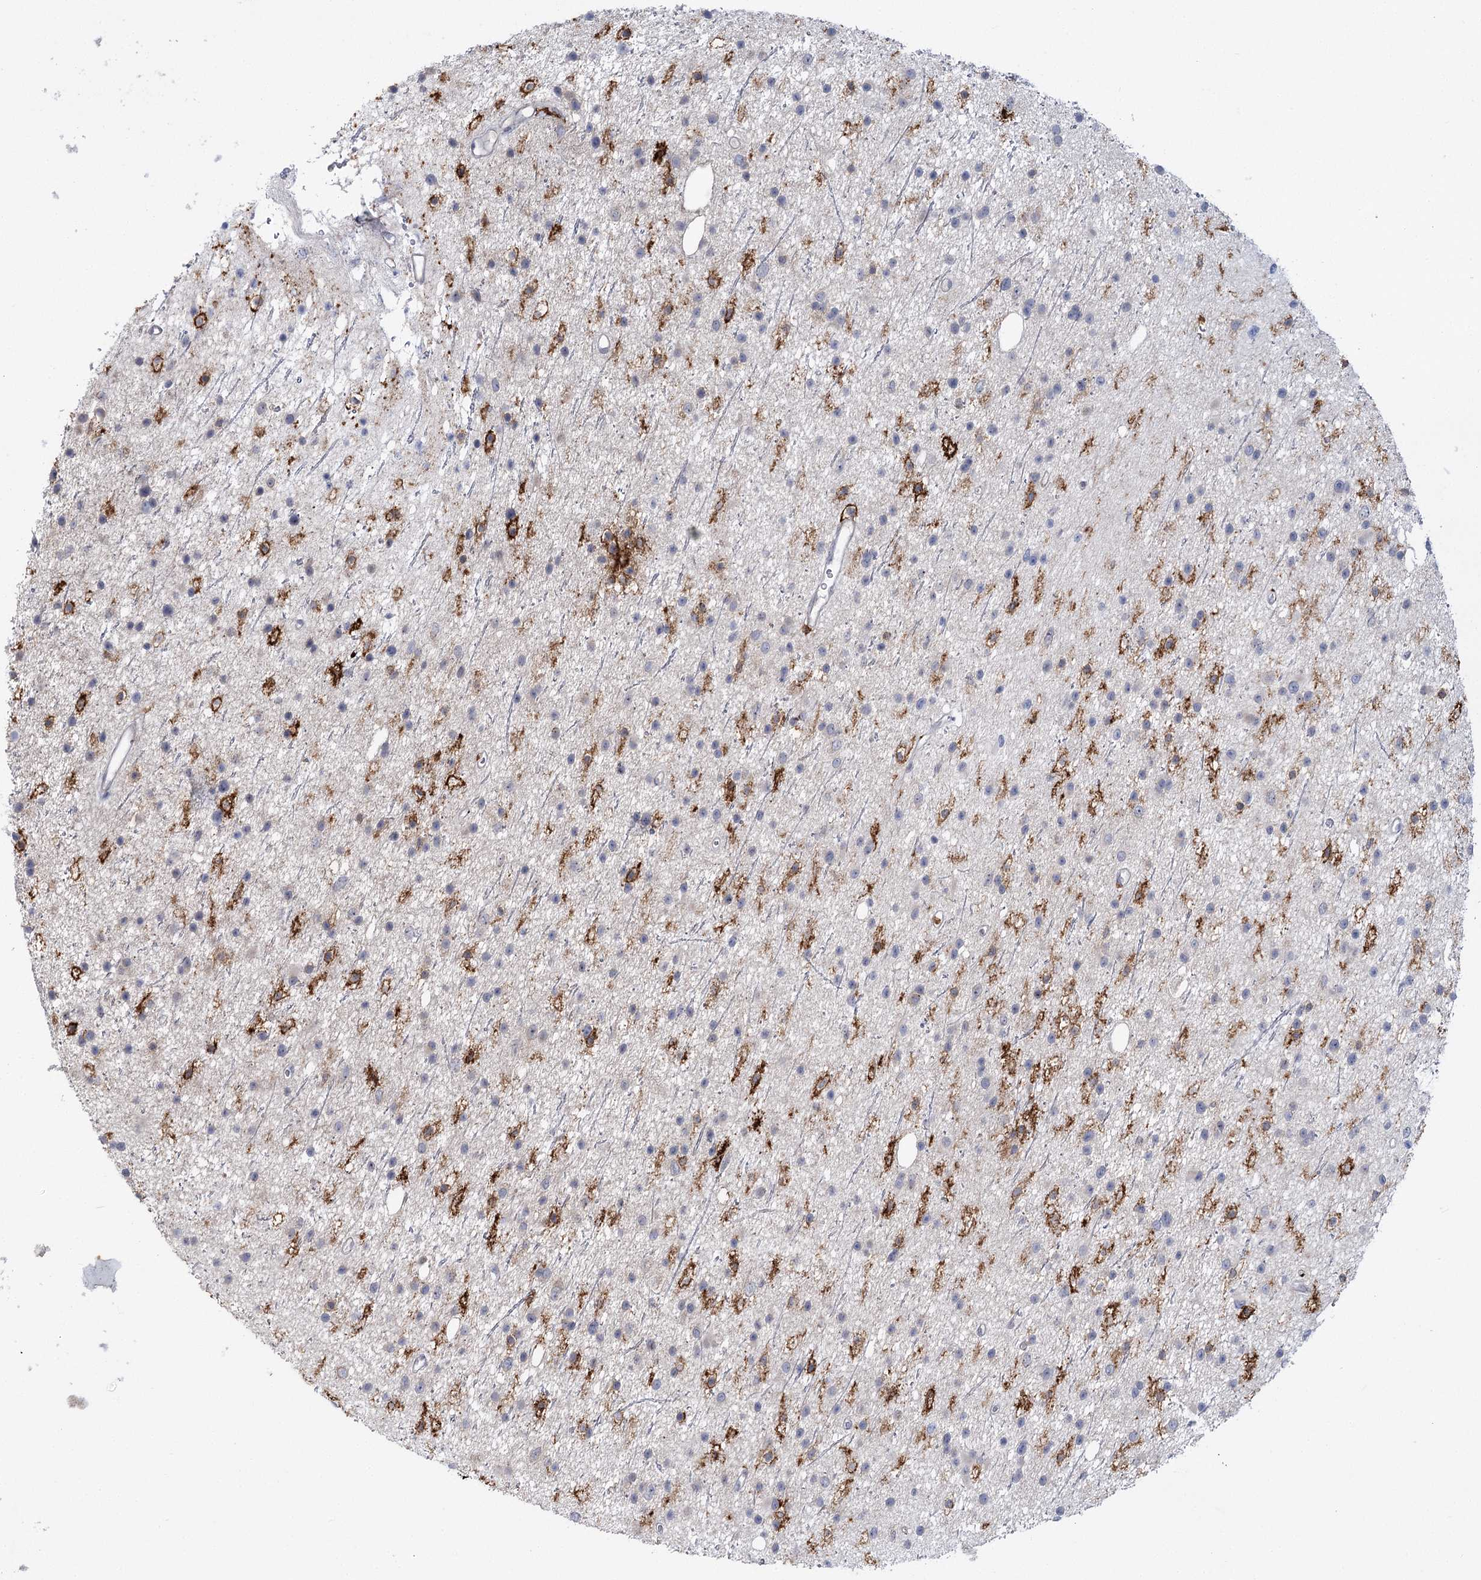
{"staining": {"intensity": "negative", "quantity": "none", "location": "none"}, "tissue": "glioma", "cell_type": "Tumor cells", "image_type": "cancer", "snomed": [{"axis": "morphology", "description": "Glioma, malignant, Low grade"}, {"axis": "topography", "description": "Cerebral cortex"}], "caption": "Human glioma stained for a protein using IHC displays no staining in tumor cells.", "gene": "PIWIL4", "patient": {"sex": "female", "age": 39}}